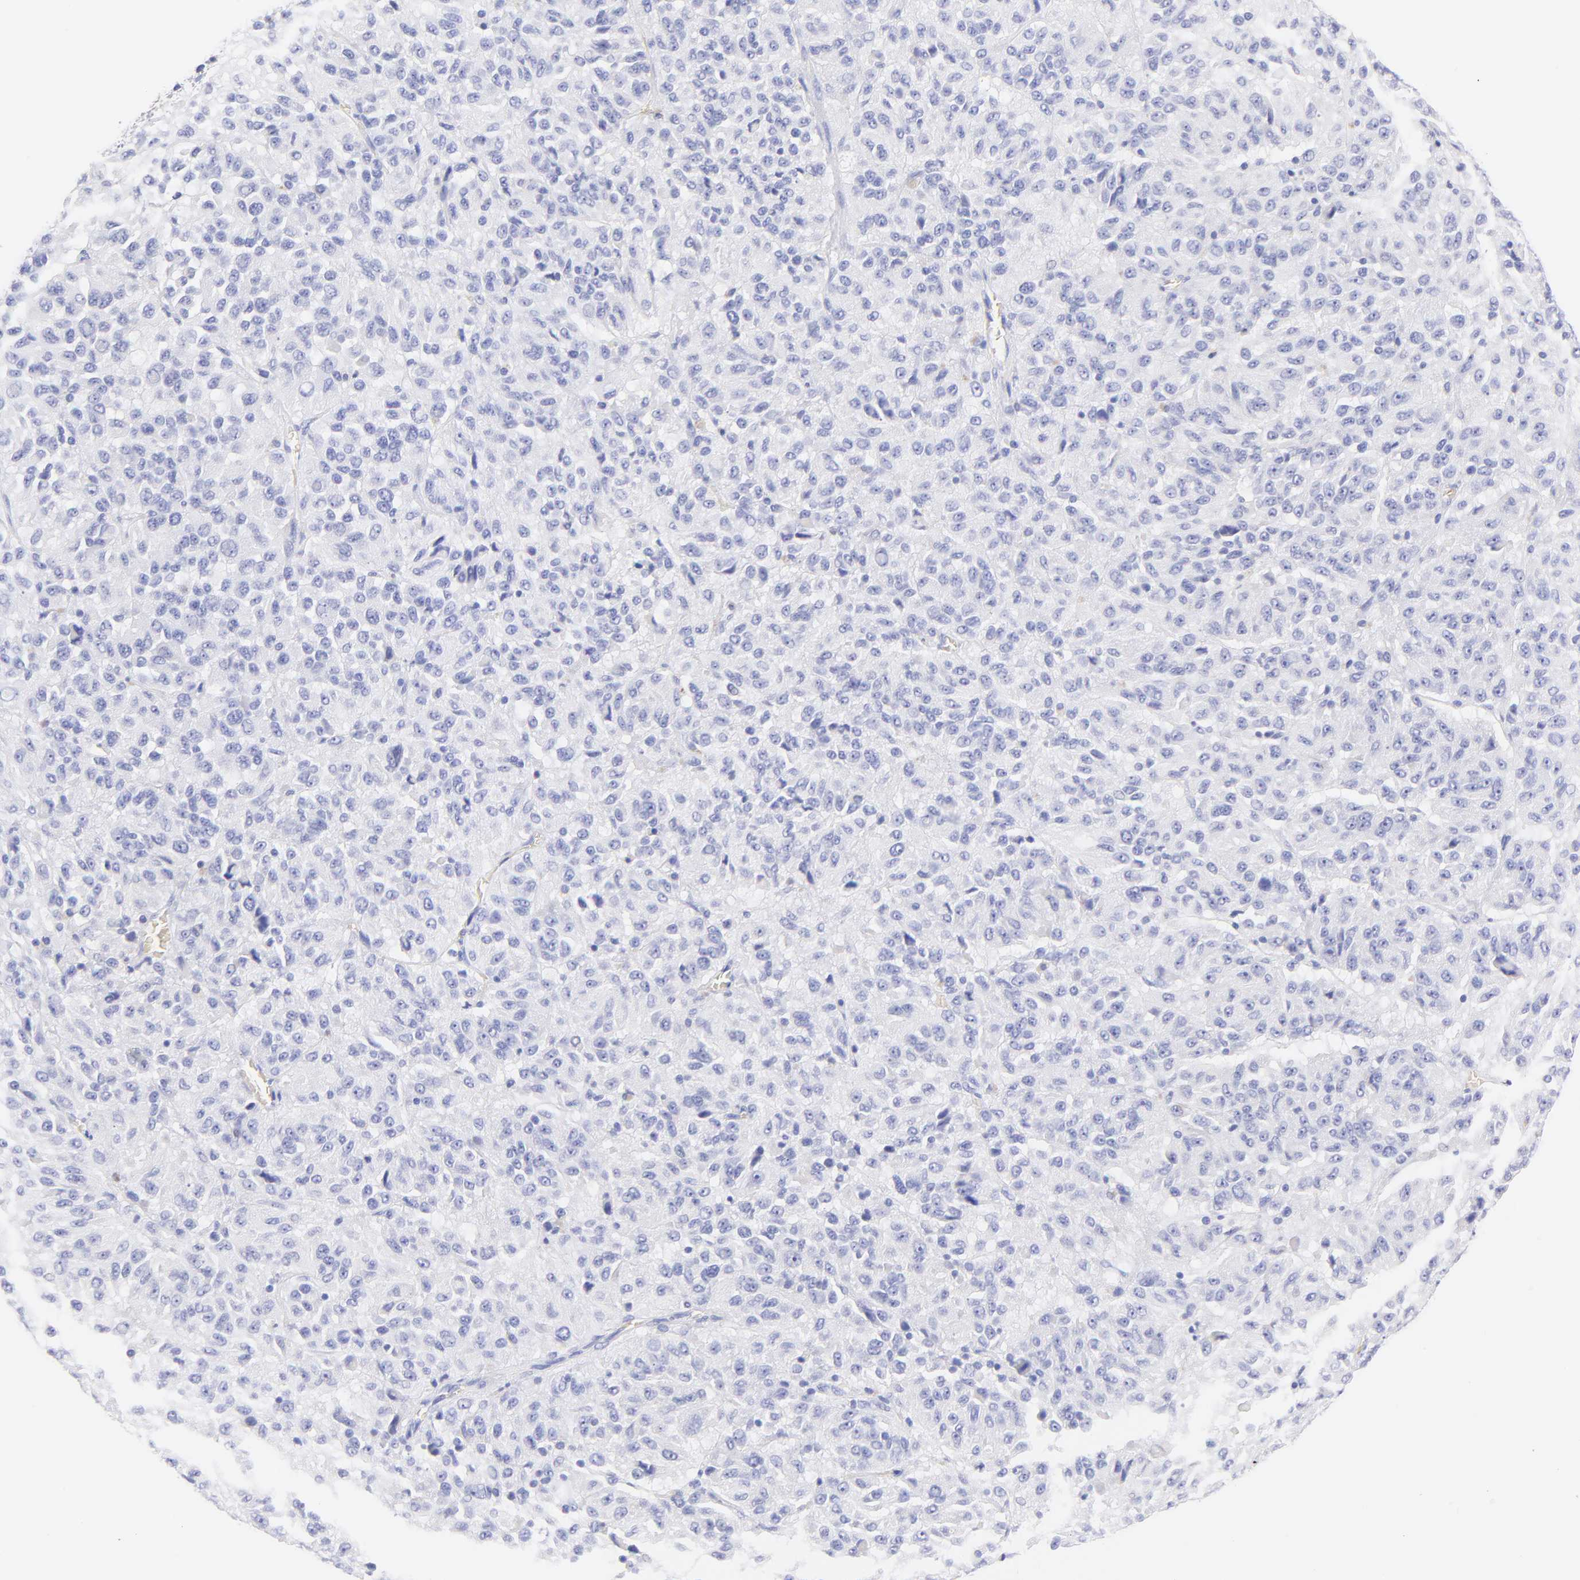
{"staining": {"intensity": "negative", "quantity": "none", "location": "none"}, "tissue": "melanoma", "cell_type": "Tumor cells", "image_type": "cancer", "snomed": [{"axis": "morphology", "description": "Malignant melanoma, Metastatic site"}, {"axis": "topography", "description": "Lung"}], "caption": "Micrograph shows no significant protein staining in tumor cells of malignant melanoma (metastatic site).", "gene": "FRMPD3", "patient": {"sex": "male", "age": 64}}